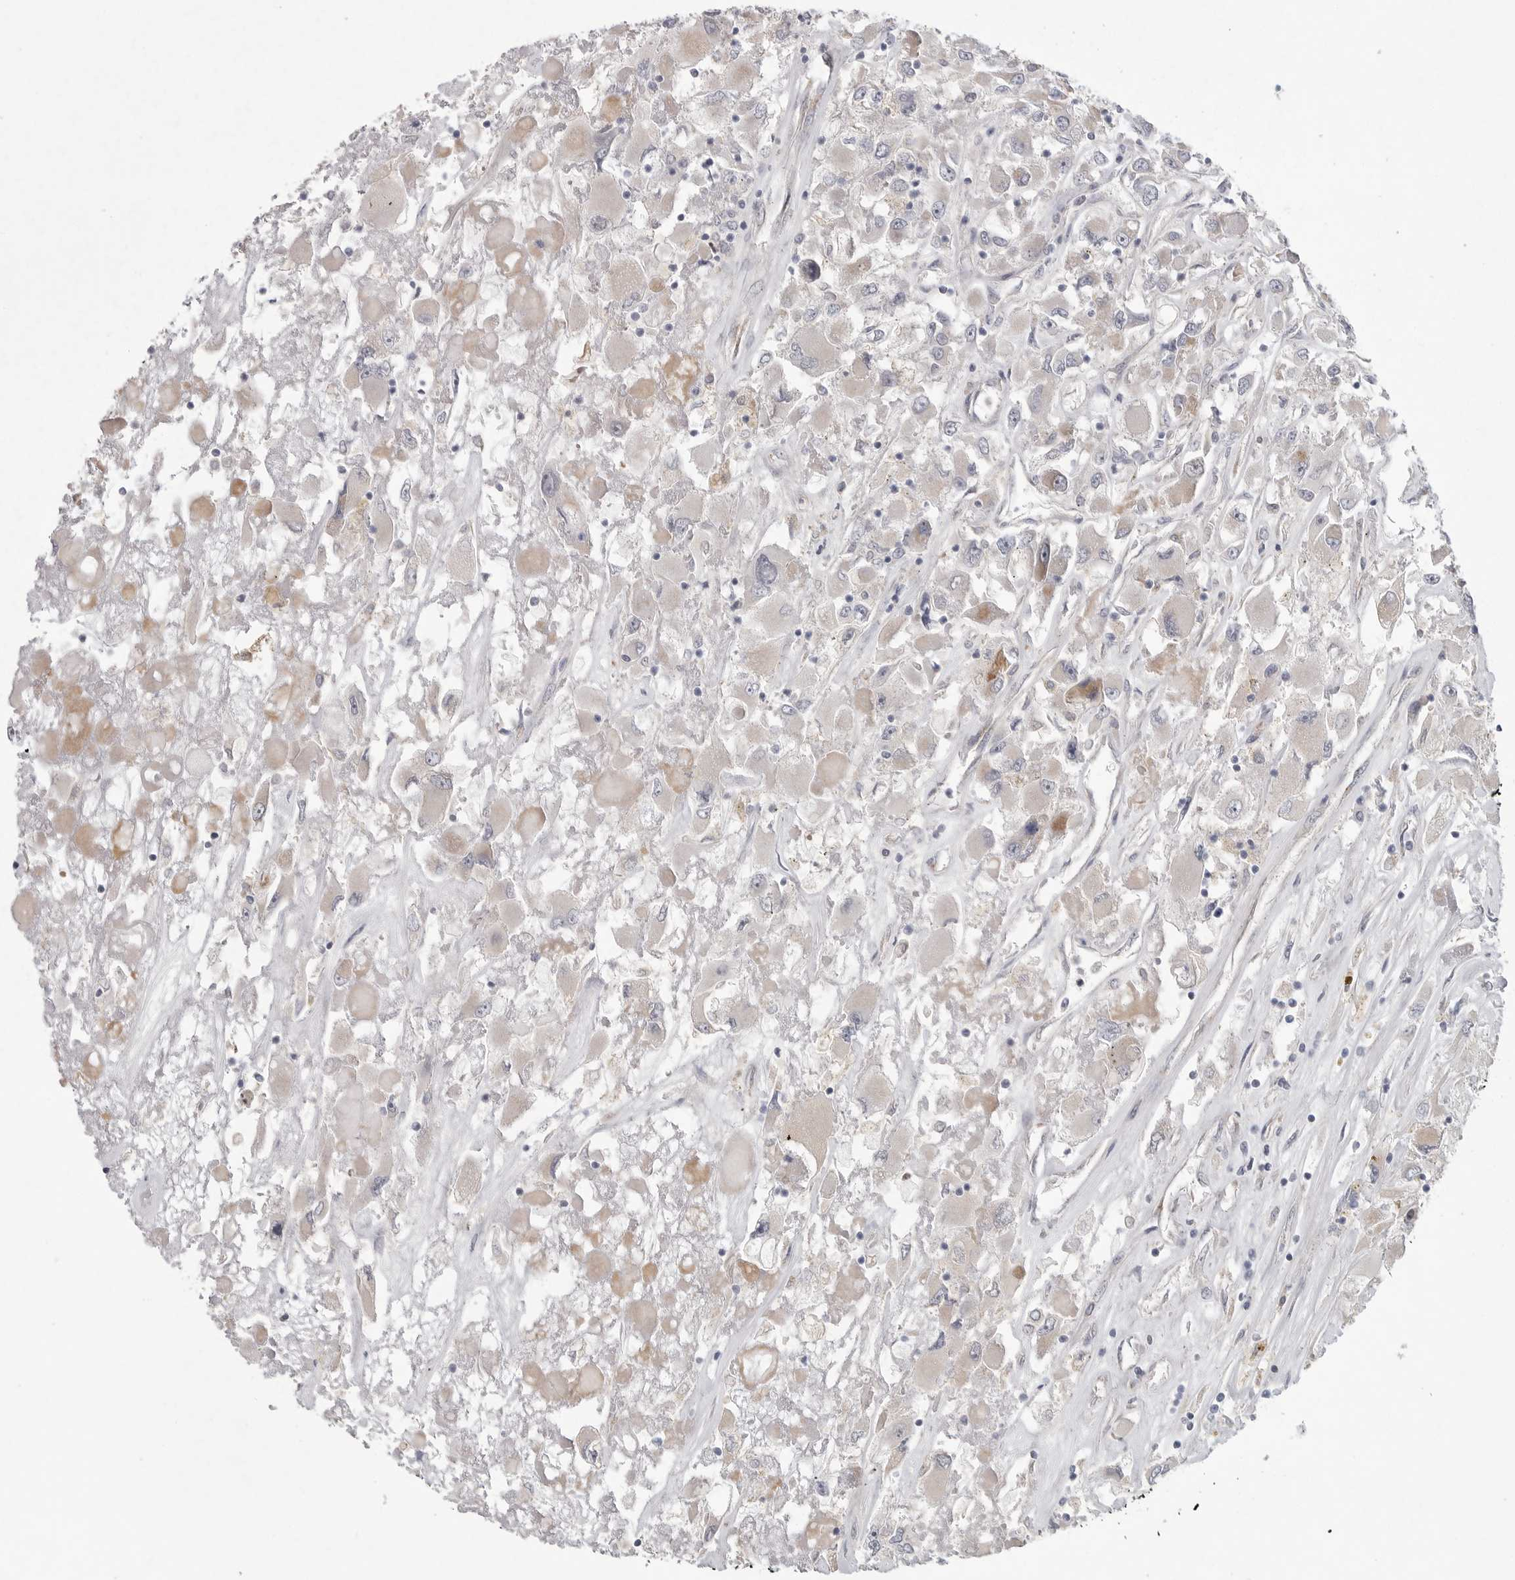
{"staining": {"intensity": "weak", "quantity": "<25%", "location": "cytoplasmic/membranous"}, "tissue": "renal cancer", "cell_type": "Tumor cells", "image_type": "cancer", "snomed": [{"axis": "morphology", "description": "Adenocarcinoma, NOS"}, {"axis": "topography", "description": "Kidney"}], "caption": "Adenocarcinoma (renal) was stained to show a protein in brown. There is no significant positivity in tumor cells.", "gene": "FBXO43", "patient": {"sex": "female", "age": 52}}